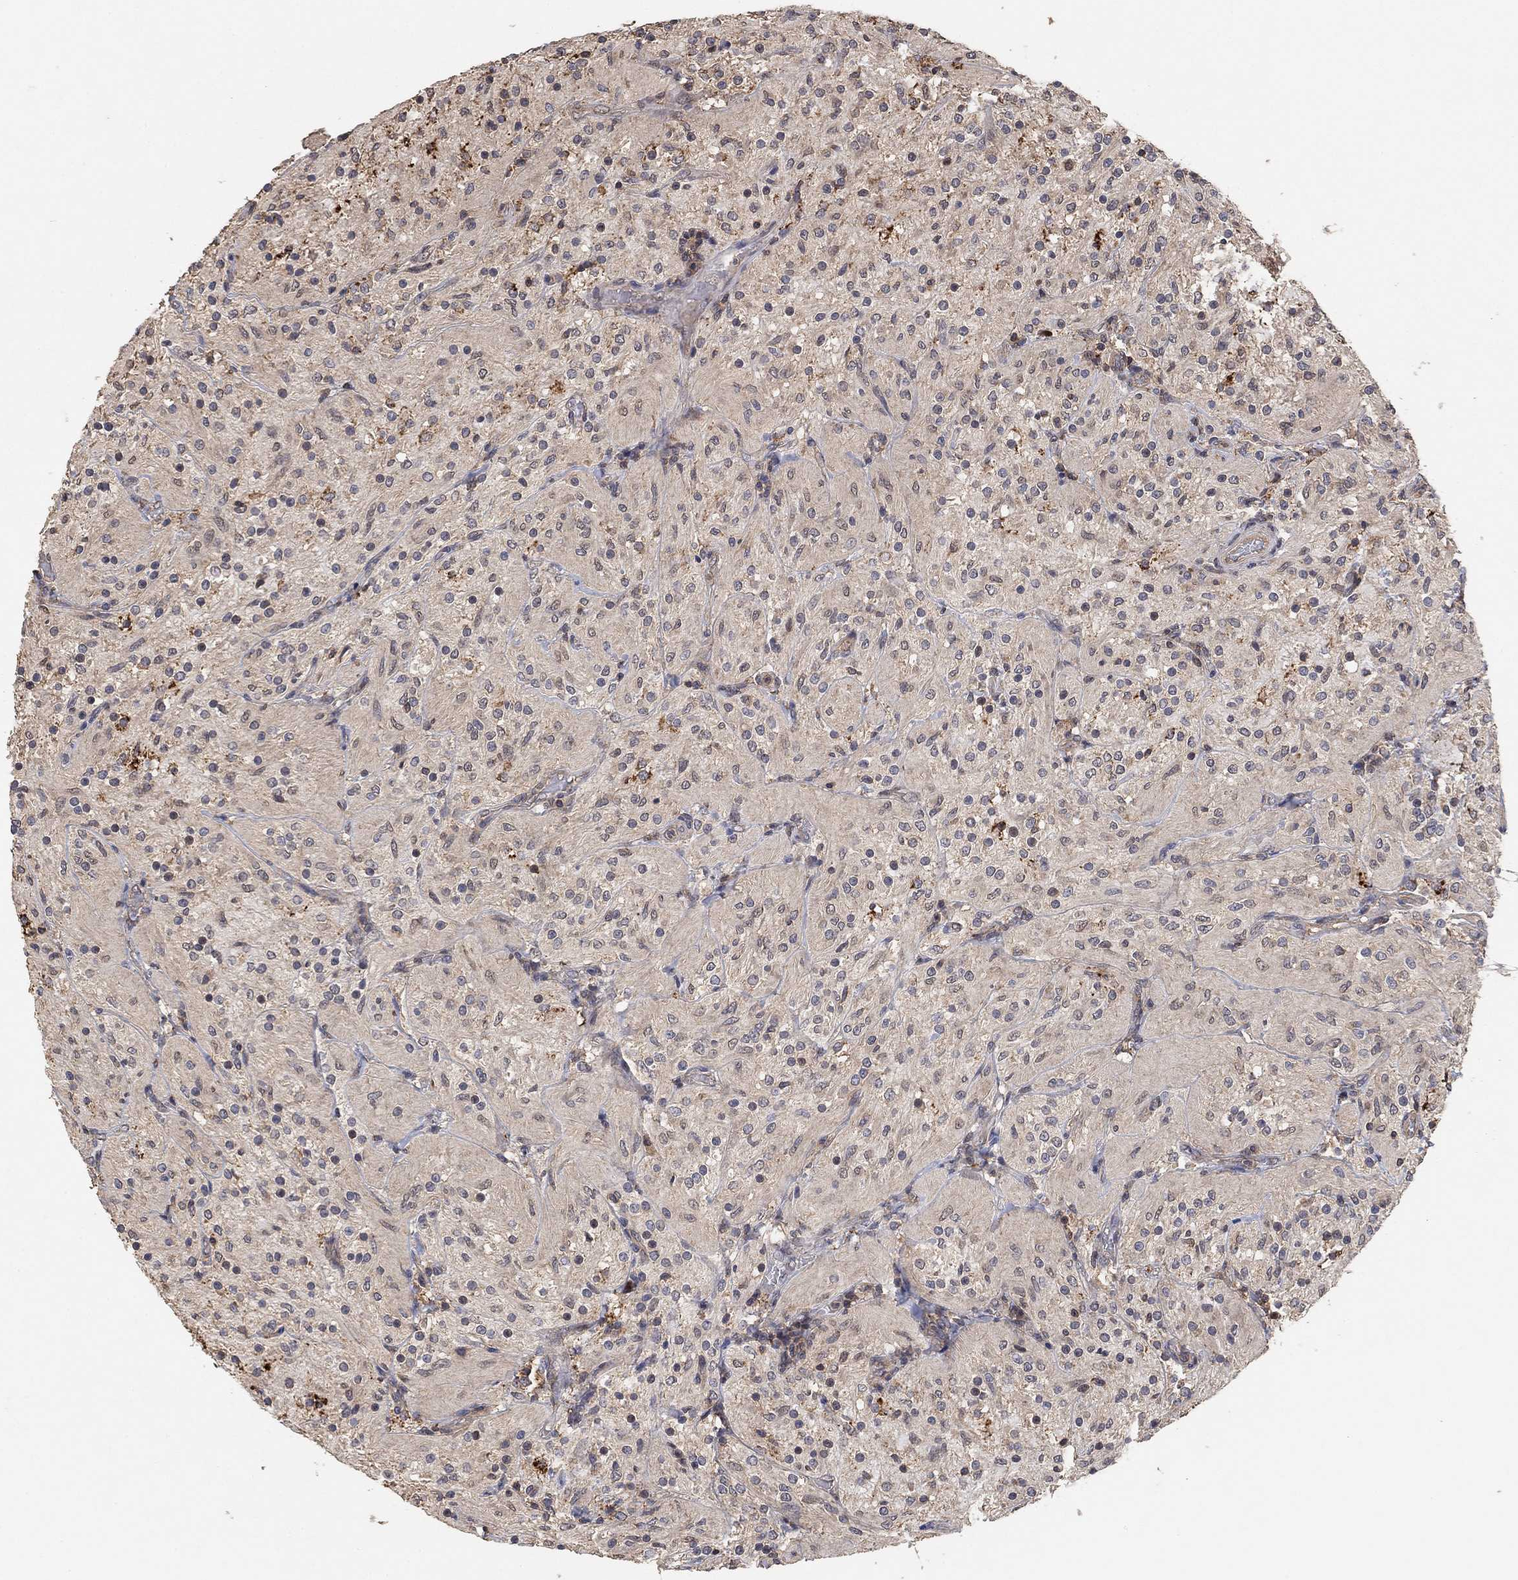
{"staining": {"intensity": "negative", "quantity": "none", "location": "none"}, "tissue": "glioma", "cell_type": "Tumor cells", "image_type": "cancer", "snomed": [{"axis": "morphology", "description": "Glioma, malignant, Low grade"}, {"axis": "topography", "description": "Brain"}], "caption": "Tumor cells show no significant protein staining in glioma.", "gene": "CCDC43", "patient": {"sex": "male", "age": 3}}